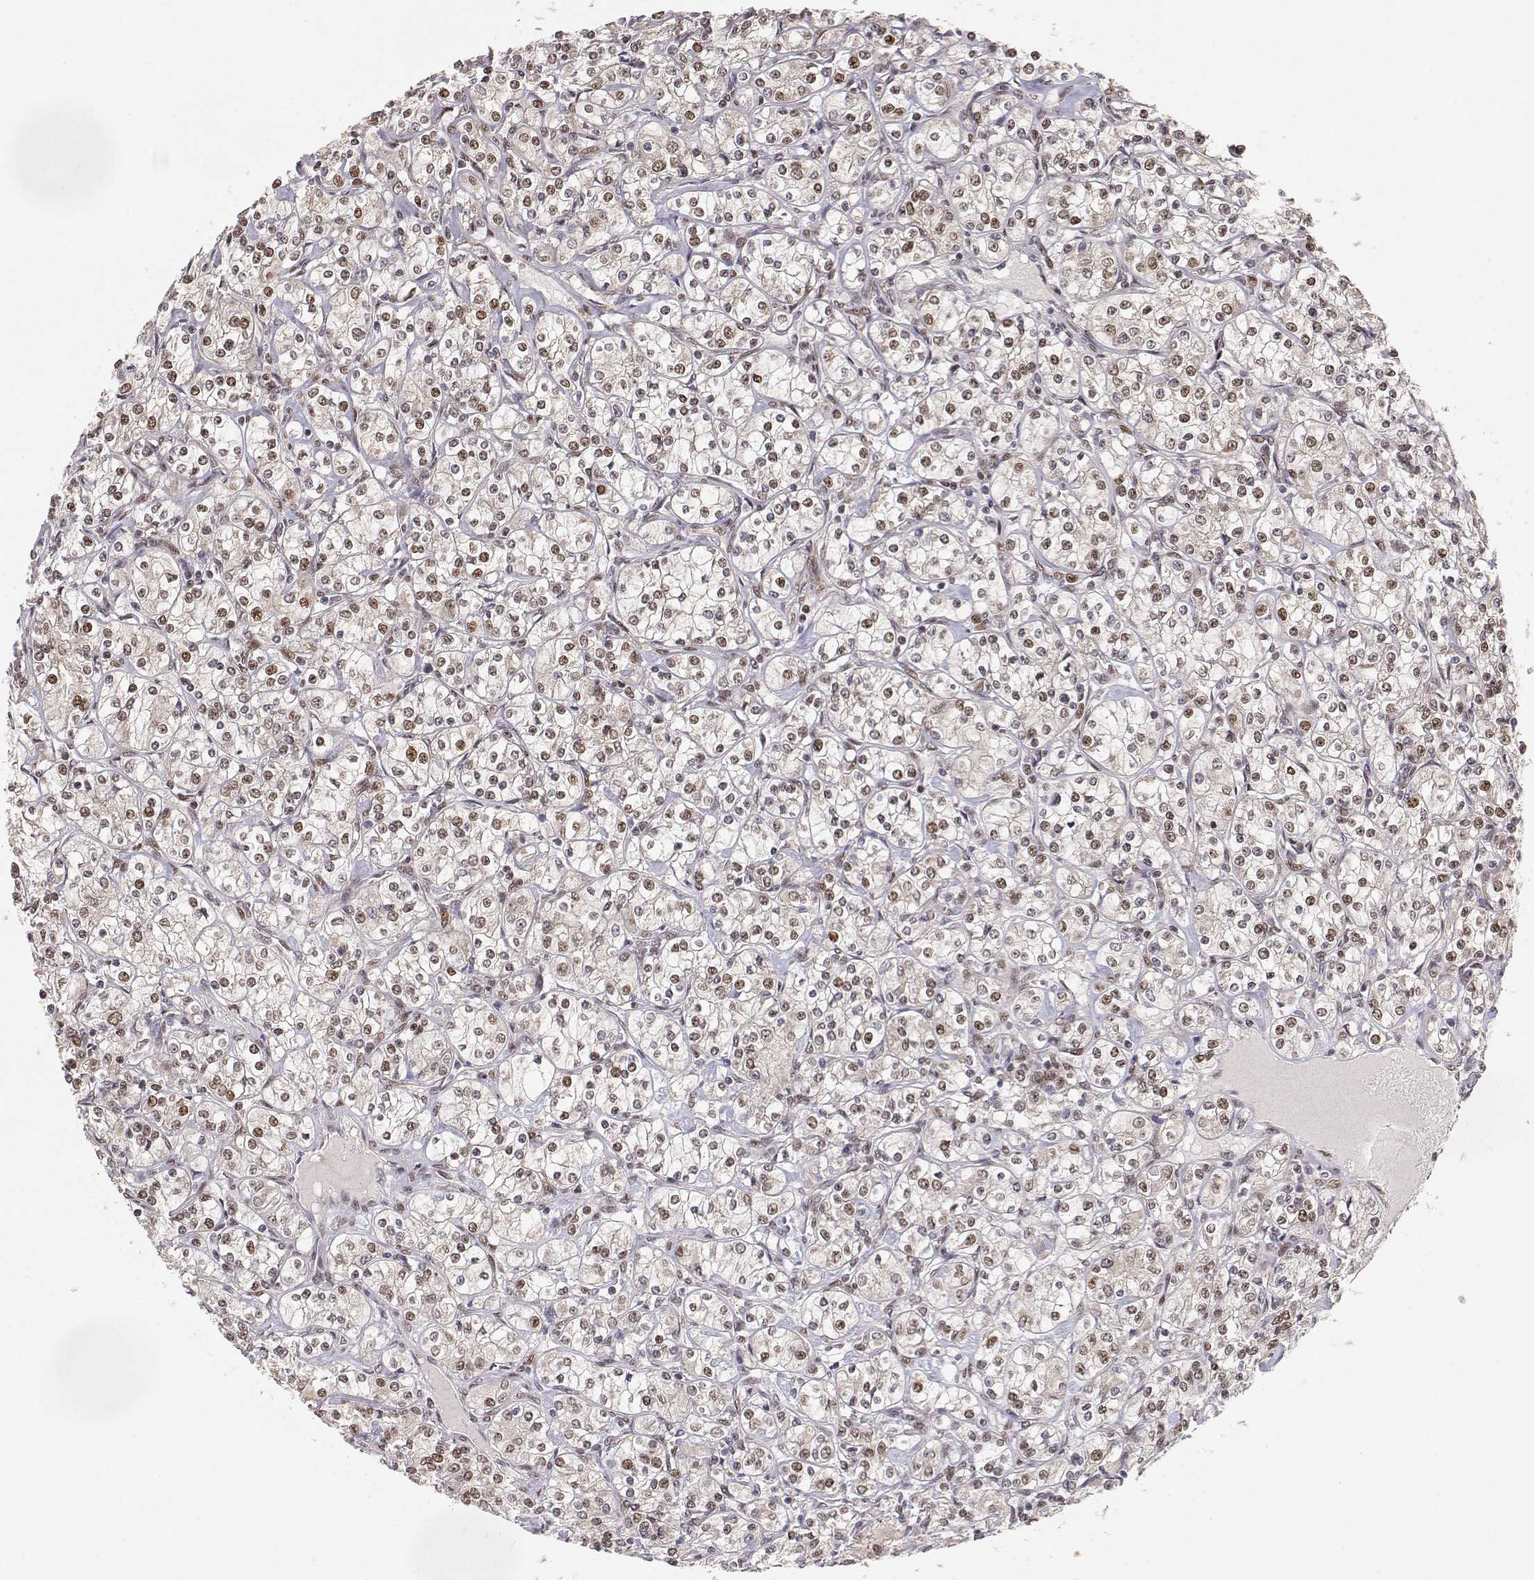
{"staining": {"intensity": "strong", "quantity": "25%-75%", "location": "nuclear"}, "tissue": "renal cancer", "cell_type": "Tumor cells", "image_type": "cancer", "snomed": [{"axis": "morphology", "description": "Adenocarcinoma, NOS"}, {"axis": "topography", "description": "Kidney"}], "caption": "Protein expression analysis of human adenocarcinoma (renal) reveals strong nuclear expression in about 25%-75% of tumor cells.", "gene": "BRCA1", "patient": {"sex": "male", "age": 77}}